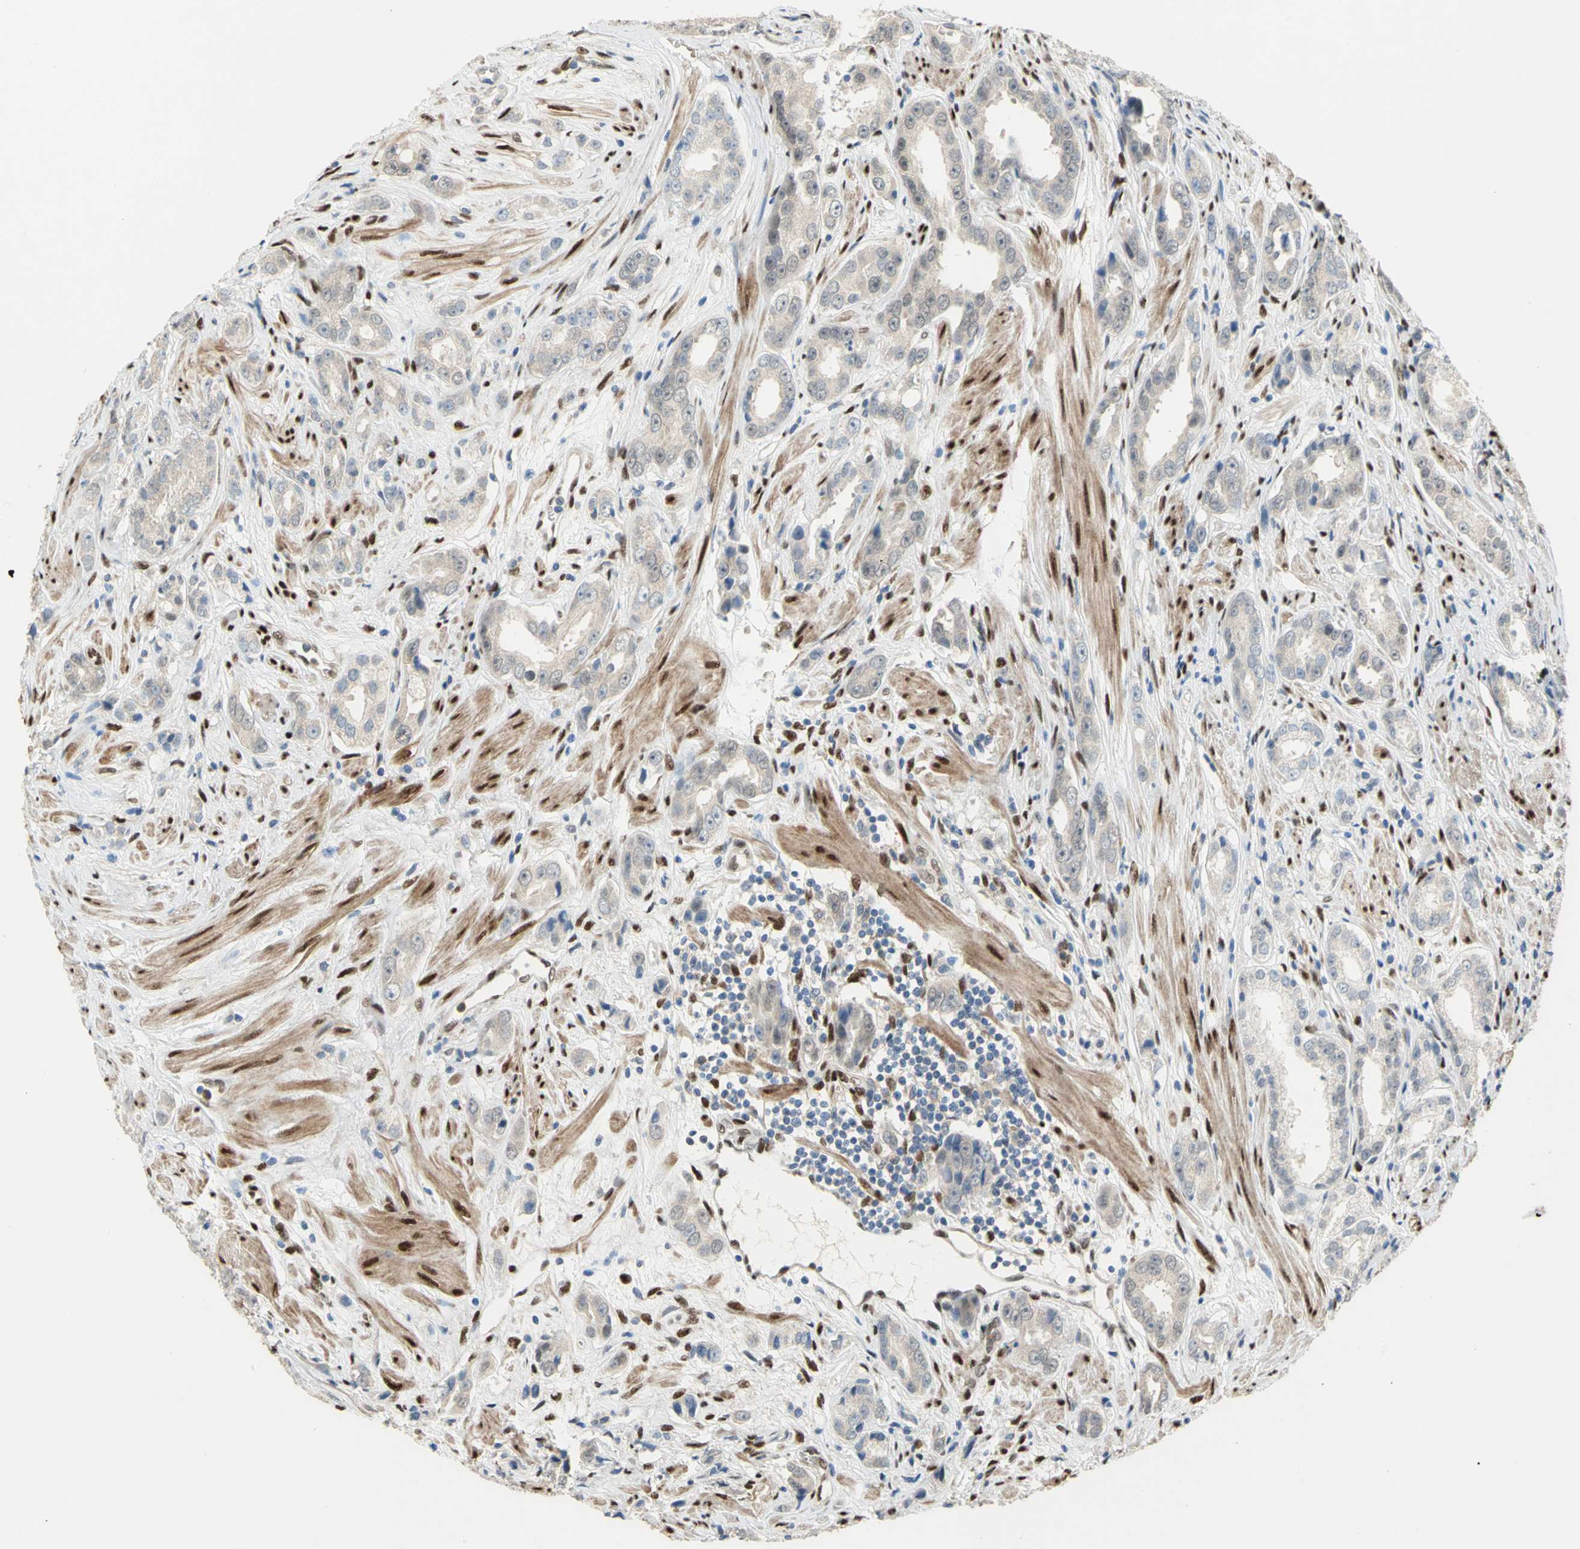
{"staining": {"intensity": "weak", "quantity": ">75%", "location": "cytoplasmic/membranous"}, "tissue": "prostate cancer", "cell_type": "Tumor cells", "image_type": "cancer", "snomed": [{"axis": "morphology", "description": "Adenocarcinoma, Medium grade"}, {"axis": "topography", "description": "Prostate"}], "caption": "Protein expression analysis of human prostate cancer (adenocarcinoma (medium-grade)) reveals weak cytoplasmic/membranous staining in about >75% of tumor cells.", "gene": "RBFOX2", "patient": {"sex": "male", "age": 53}}